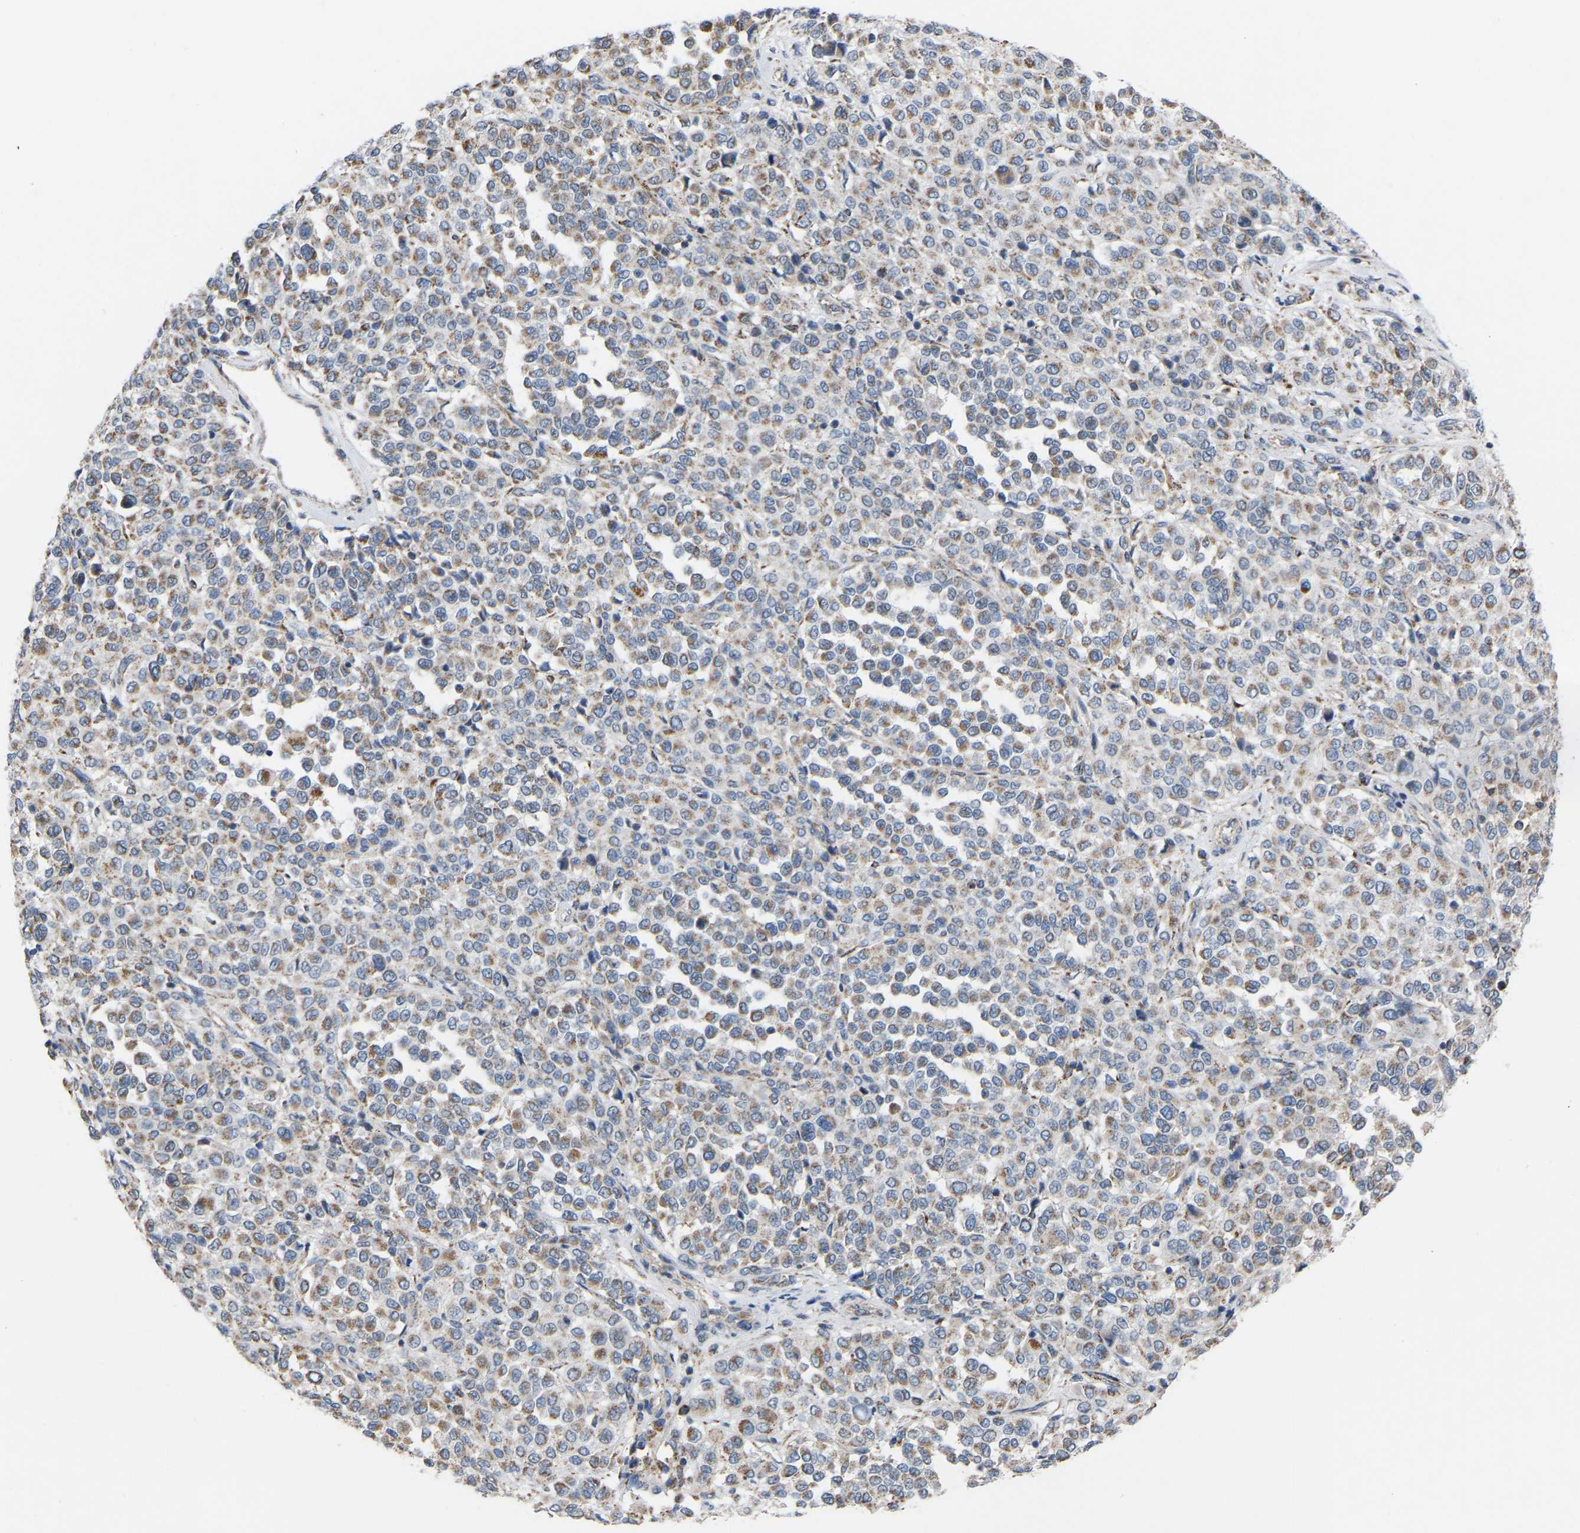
{"staining": {"intensity": "moderate", "quantity": ">75%", "location": "cytoplasmic/membranous"}, "tissue": "melanoma", "cell_type": "Tumor cells", "image_type": "cancer", "snomed": [{"axis": "morphology", "description": "Malignant melanoma, Metastatic site"}, {"axis": "topography", "description": "Pancreas"}], "caption": "Melanoma stained with DAB IHC exhibits medium levels of moderate cytoplasmic/membranous expression in about >75% of tumor cells. Immunohistochemistry (ihc) stains the protein in brown and the nuclei are stained blue.", "gene": "BCL10", "patient": {"sex": "female", "age": 30}}